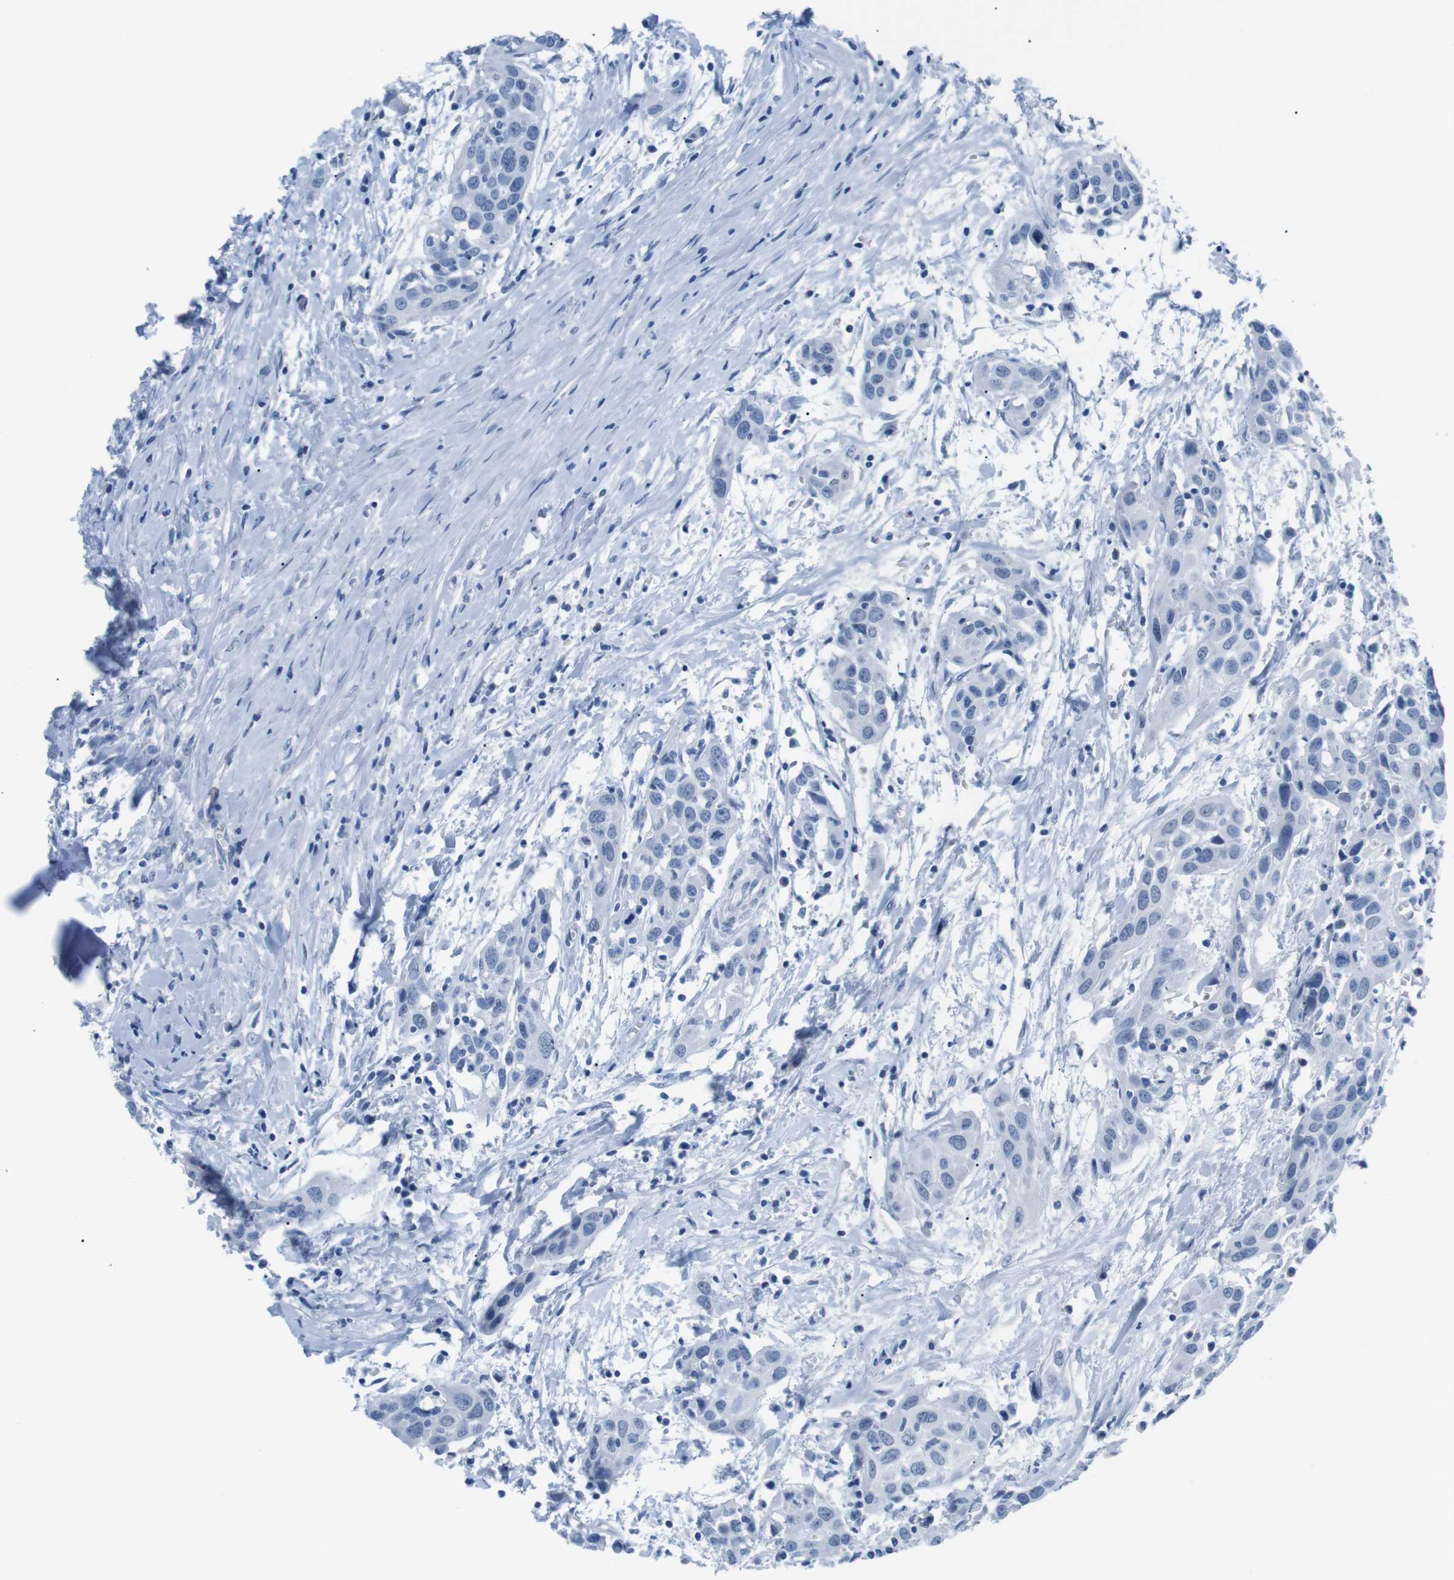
{"staining": {"intensity": "negative", "quantity": "none", "location": "none"}, "tissue": "head and neck cancer", "cell_type": "Tumor cells", "image_type": "cancer", "snomed": [{"axis": "morphology", "description": "Squamous cell carcinoma, NOS"}, {"axis": "topography", "description": "Oral tissue"}, {"axis": "topography", "description": "Head-Neck"}], "caption": "Human head and neck cancer (squamous cell carcinoma) stained for a protein using immunohistochemistry (IHC) exhibits no staining in tumor cells.", "gene": "MUC2", "patient": {"sex": "female", "age": 50}}